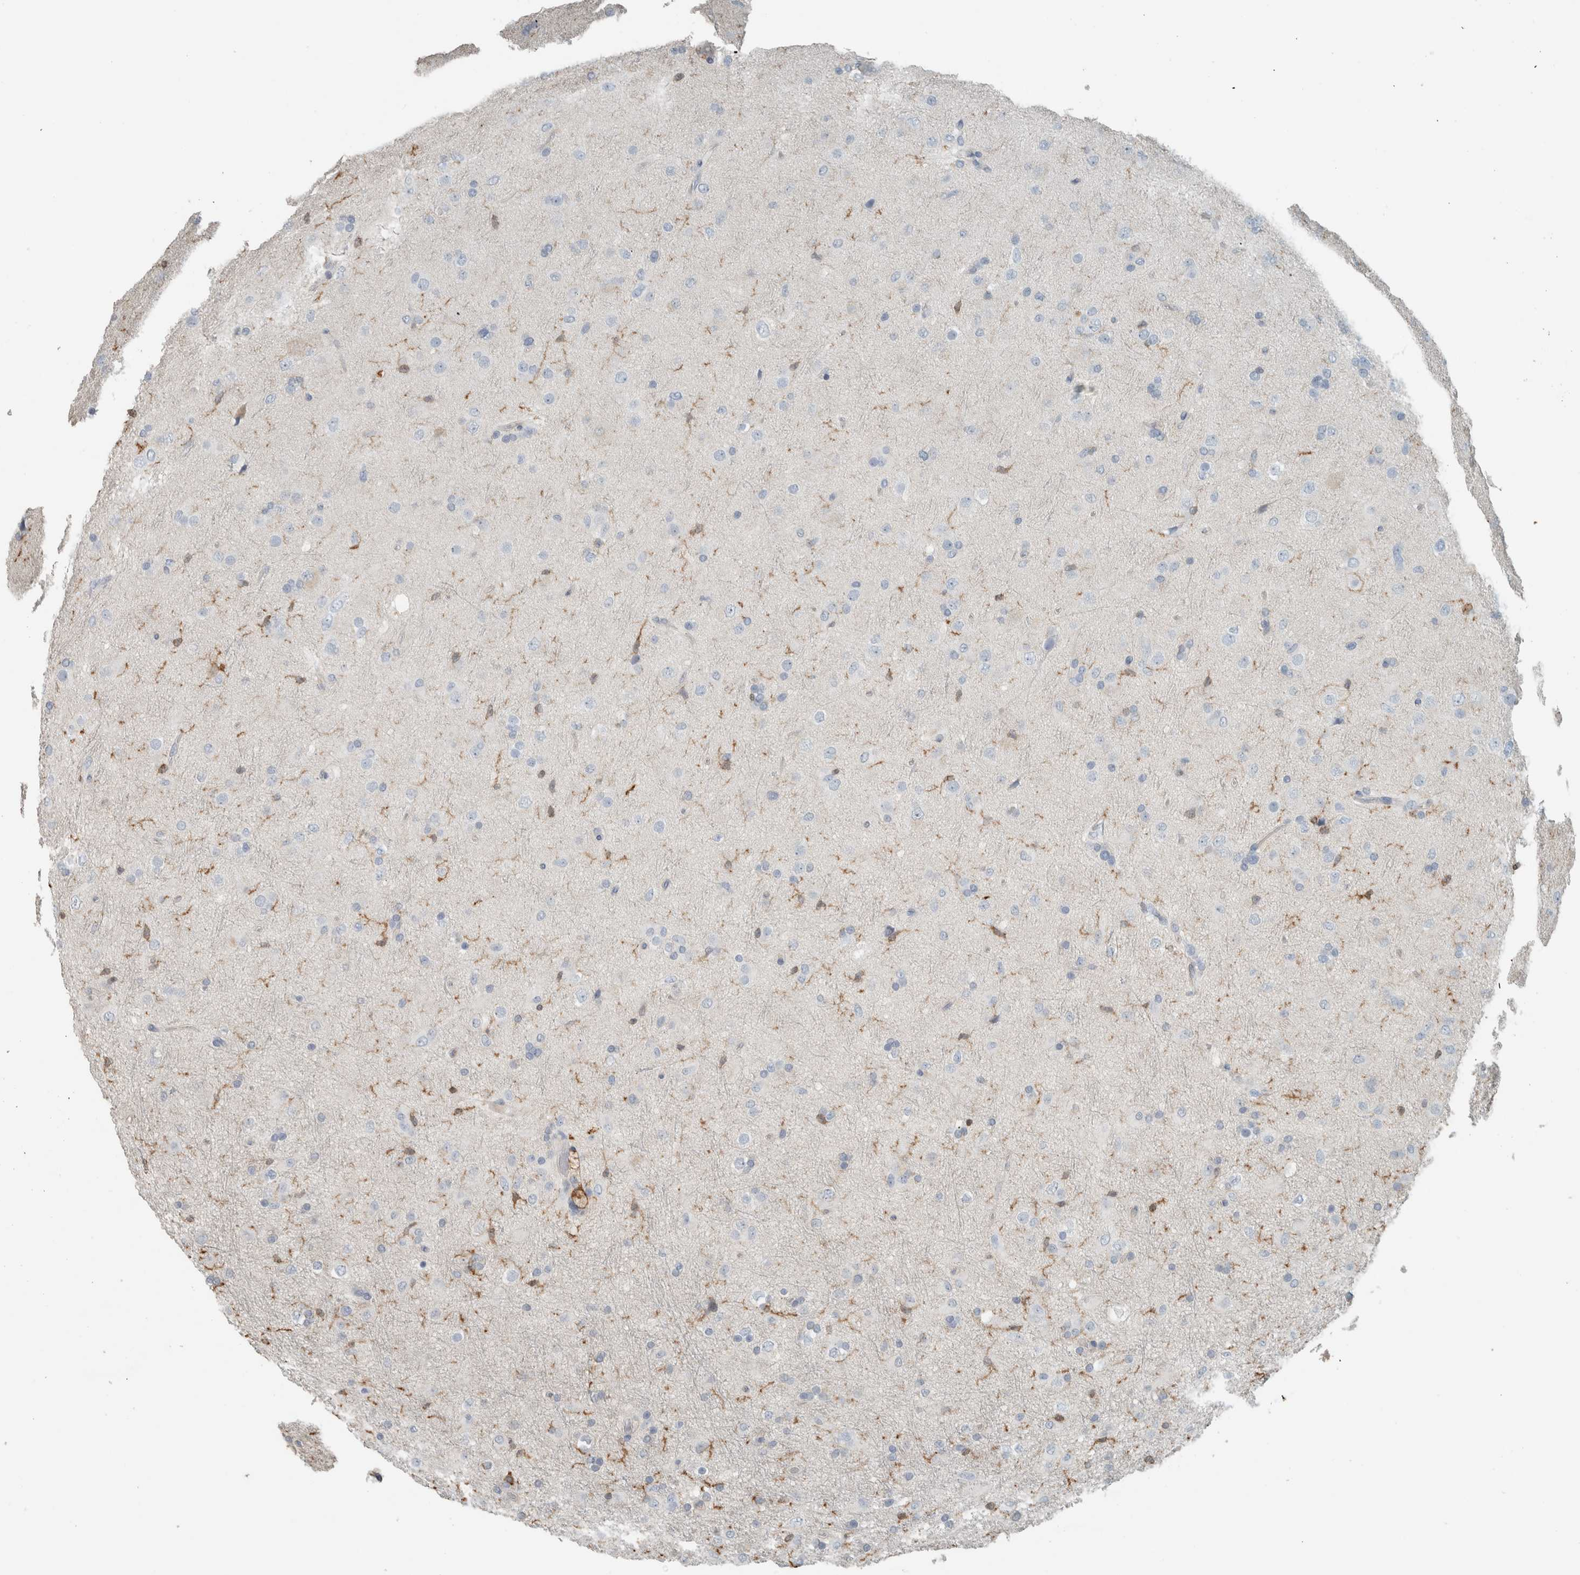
{"staining": {"intensity": "negative", "quantity": "none", "location": "none"}, "tissue": "glioma", "cell_type": "Tumor cells", "image_type": "cancer", "snomed": [{"axis": "morphology", "description": "Glioma, malignant, Low grade"}, {"axis": "topography", "description": "Brain"}], "caption": "There is no significant expression in tumor cells of glioma.", "gene": "SCIN", "patient": {"sex": "male", "age": 65}}